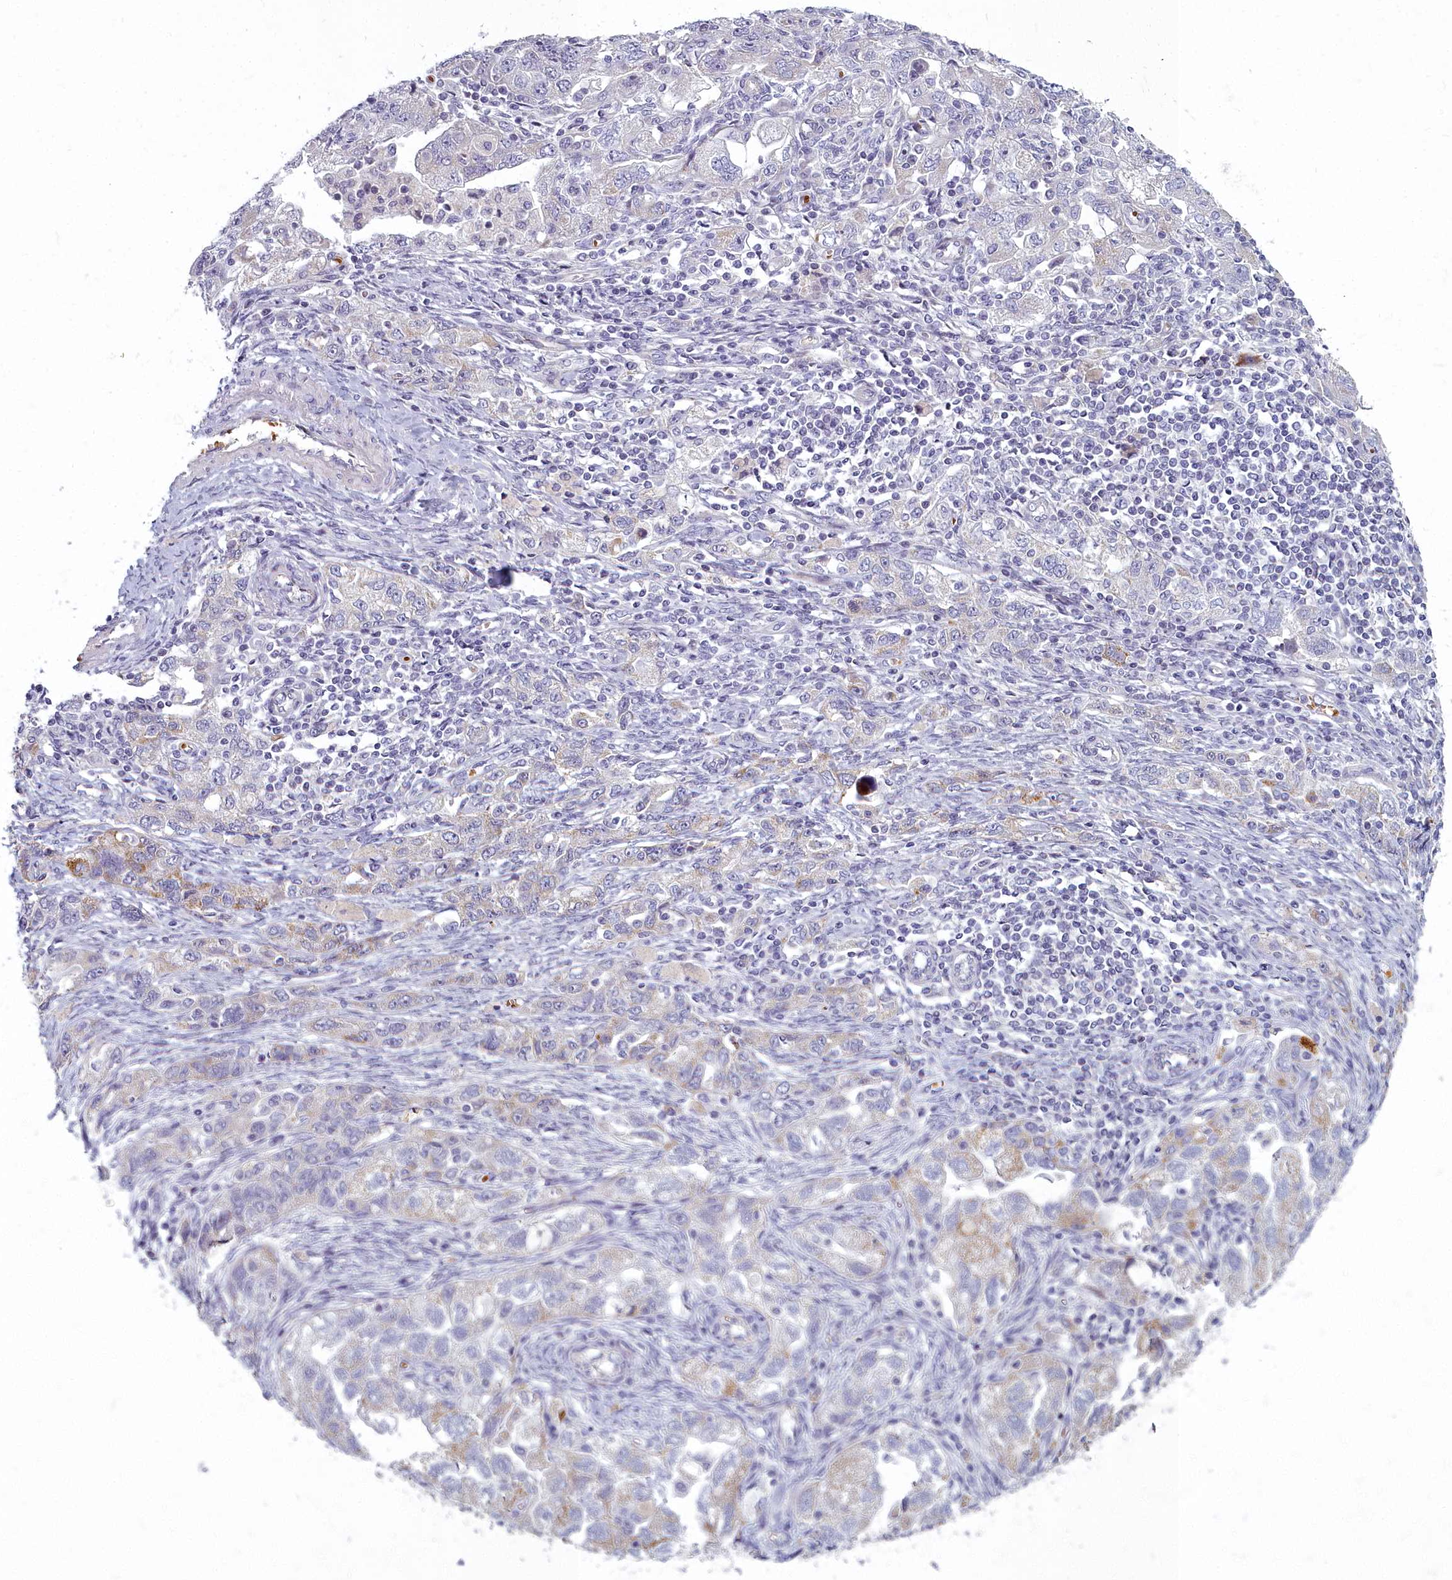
{"staining": {"intensity": "moderate", "quantity": "<25%", "location": "cytoplasmic/membranous"}, "tissue": "ovarian cancer", "cell_type": "Tumor cells", "image_type": "cancer", "snomed": [{"axis": "morphology", "description": "Carcinoma, NOS"}, {"axis": "morphology", "description": "Cystadenocarcinoma, serous, NOS"}, {"axis": "topography", "description": "Ovary"}], "caption": "Tumor cells show moderate cytoplasmic/membranous positivity in about <25% of cells in ovarian cancer. (DAB (3,3'-diaminobenzidine) = brown stain, brightfield microscopy at high magnification).", "gene": "ARL15", "patient": {"sex": "female", "age": 69}}